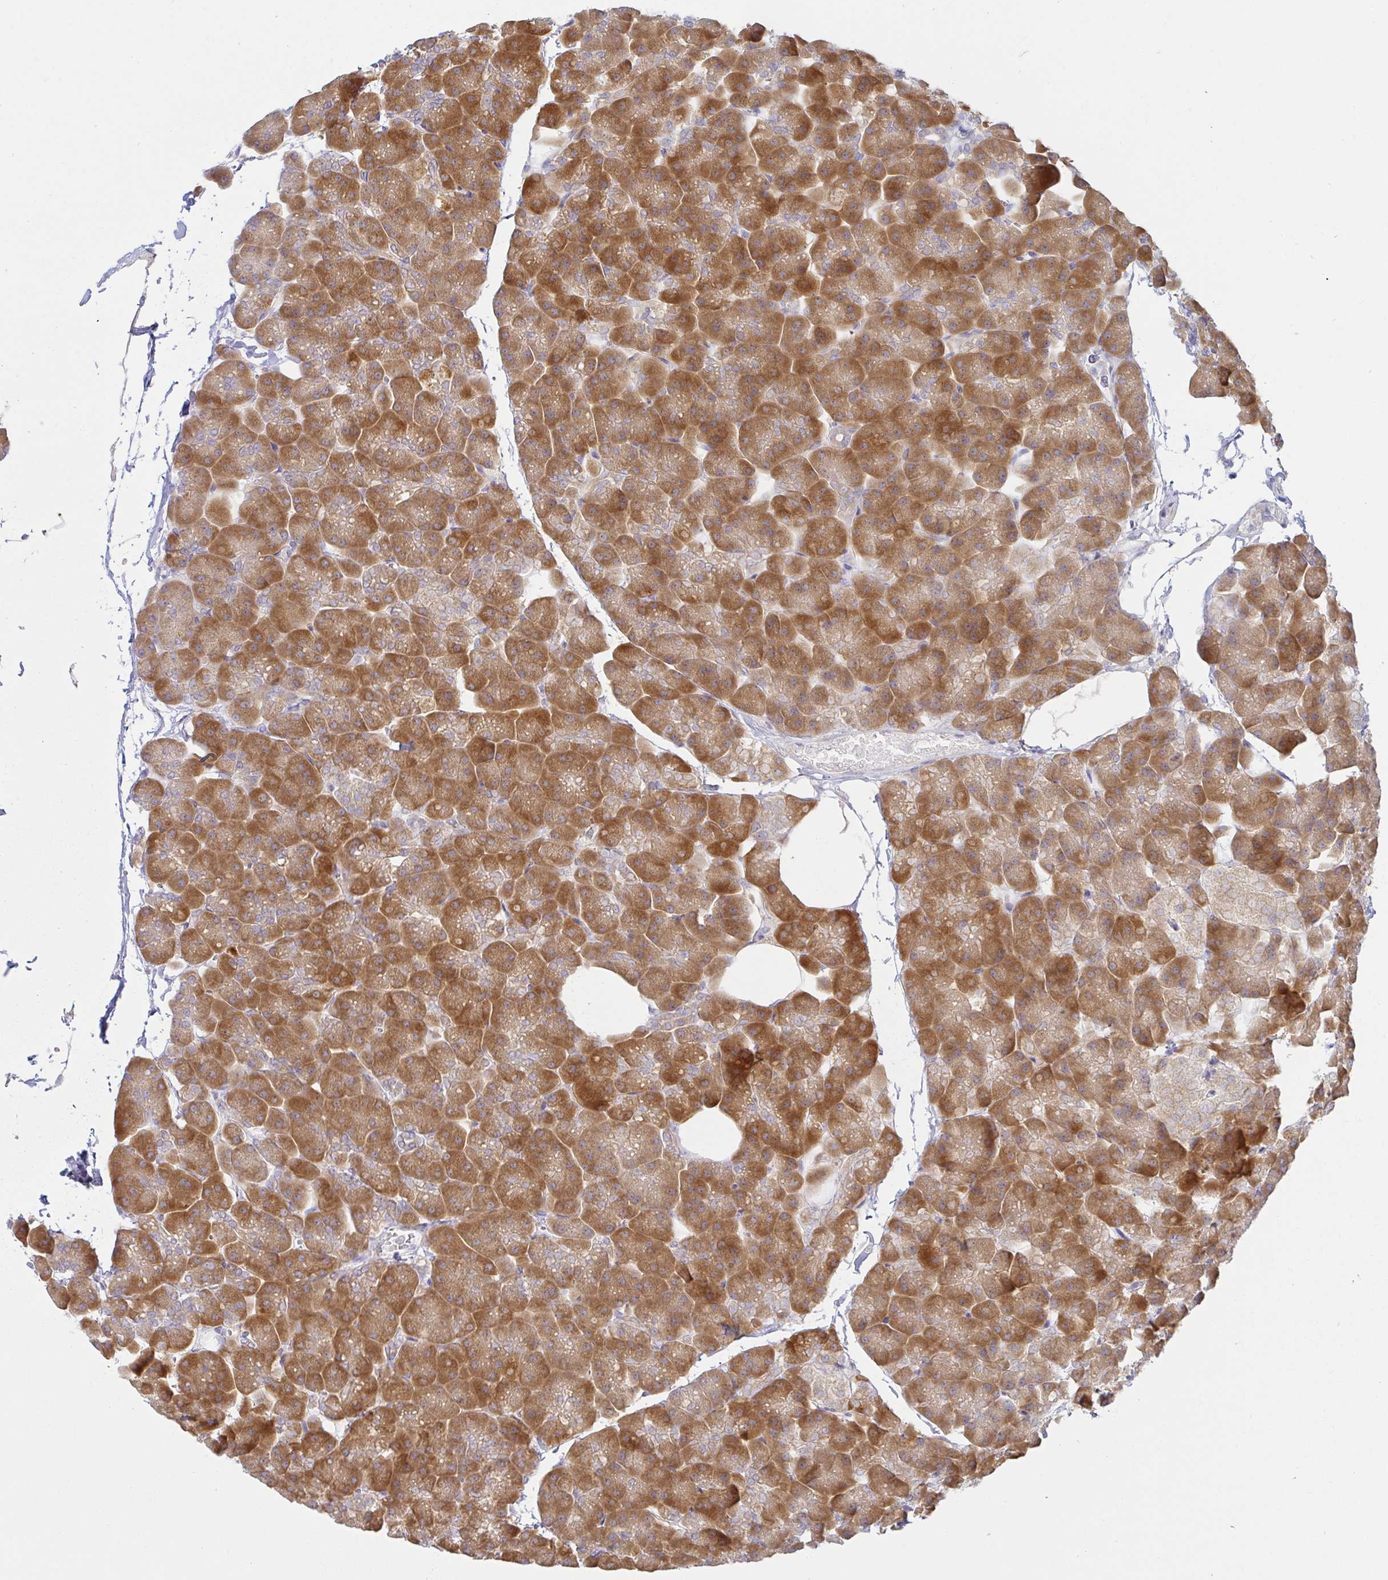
{"staining": {"intensity": "strong", "quantity": ">75%", "location": "cytoplasmic/membranous"}, "tissue": "pancreas", "cell_type": "Exocrine glandular cells", "image_type": "normal", "snomed": [{"axis": "morphology", "description": "Normal tissue, NOS"}, {"axis": "topography", "description": "Pancreas"}], "caption": "Exocrine glandular cells reveal strong cytoplasmic/membranous expression in approximately >75% of cells in normal pancreas.", "gene": "DERL2", "patient": {"sex": "male", "age": 35}}